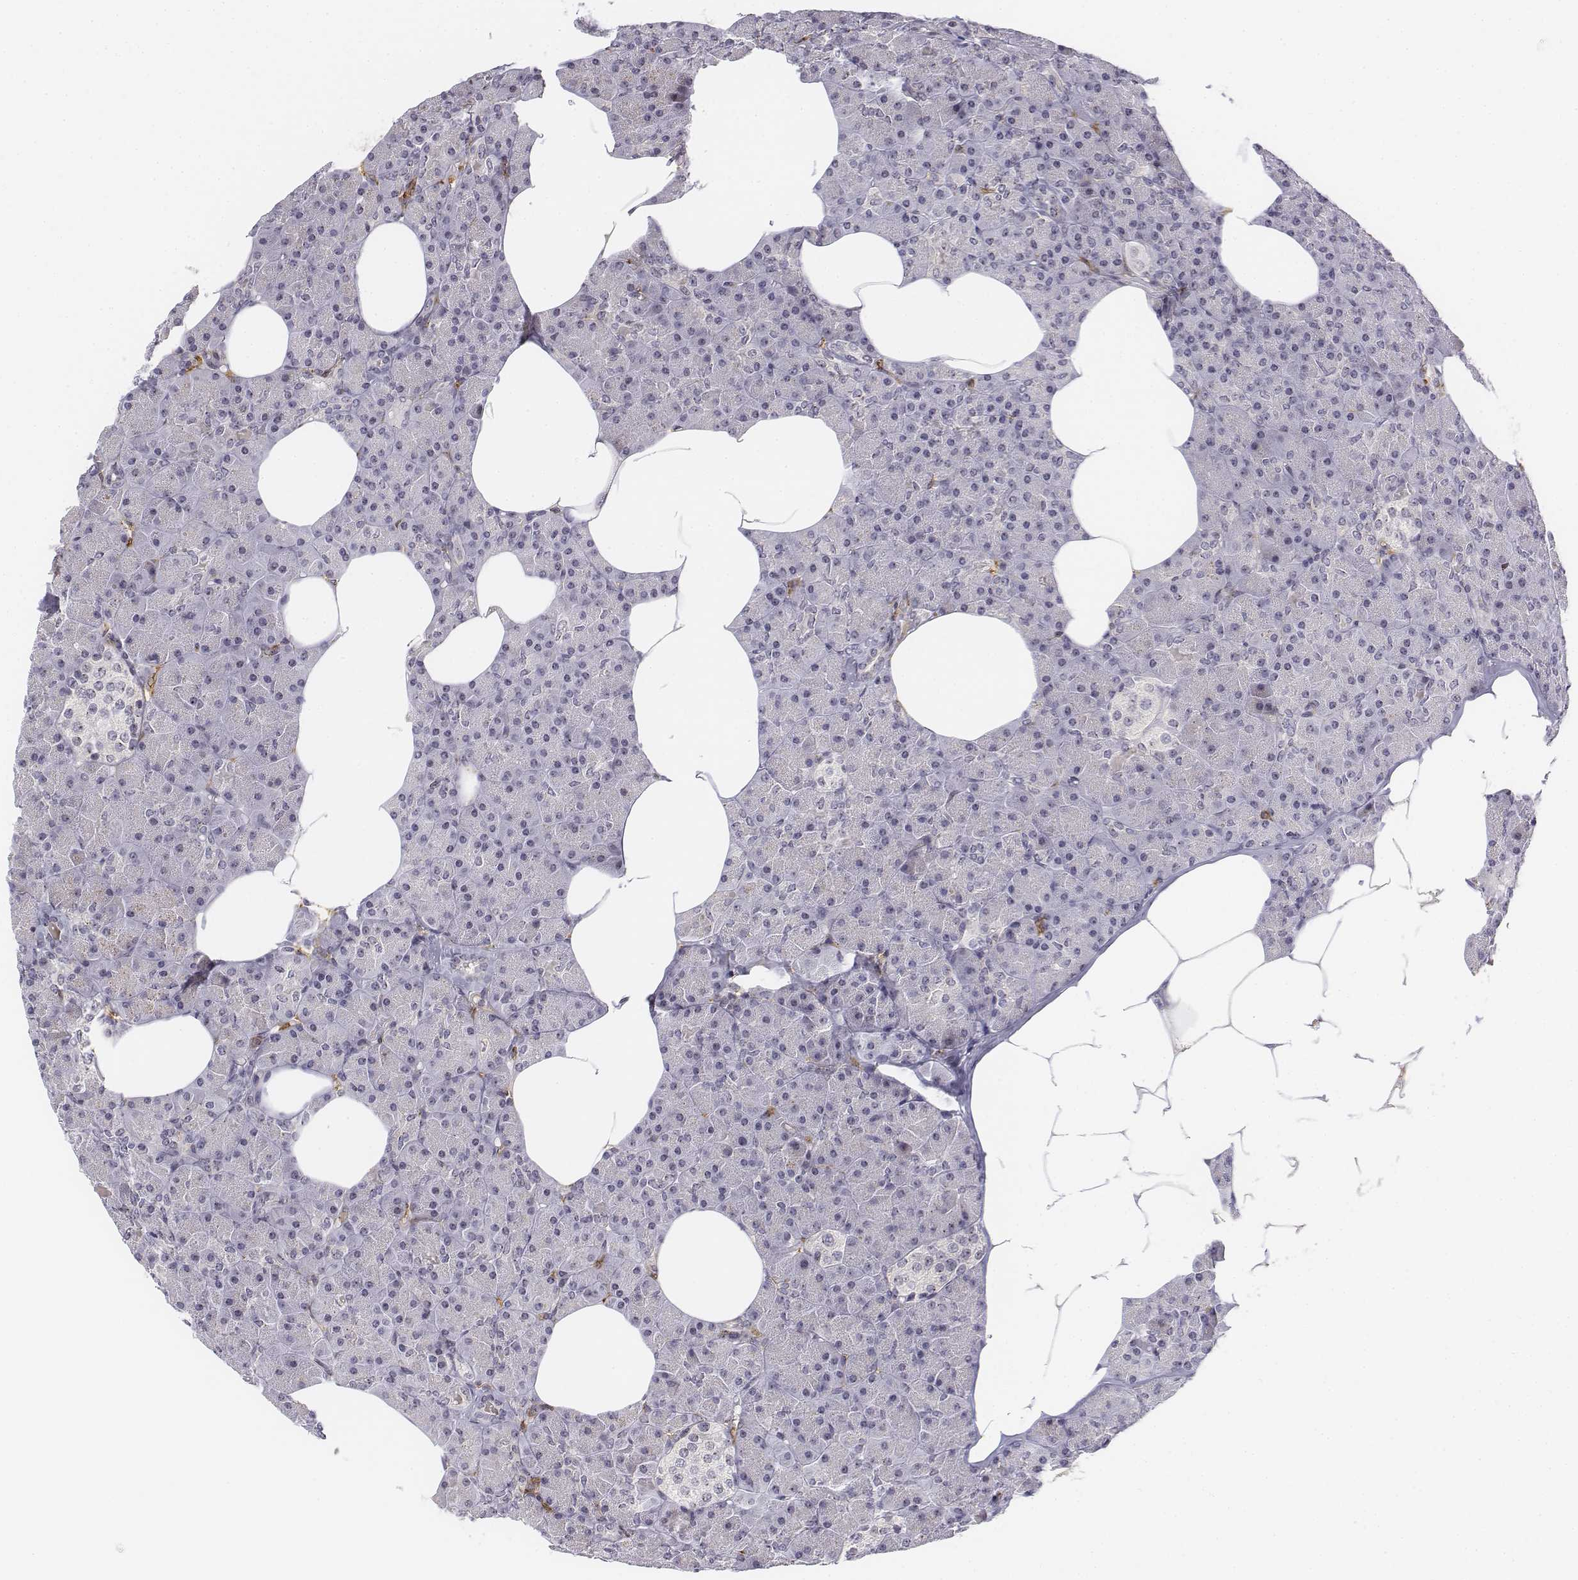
{"staining": {"intensity": "negative", "quantity": "none", "location": "none"}, "tissue": "pancreas", "cell_type": "Exocrine glandular cells", "image_type": "normal", "snomed": [{"axis": "morphology", "description": "Normal tissue, NOS"}, {"axis": "topography", "description": "Pancreas"}], "caption": "Immunohistochemical staining of benign pancreas reveals no significant staining in exocrine glandular cells.", "gene": "CD14", "patient": {"sex": "female", "age": 45}}